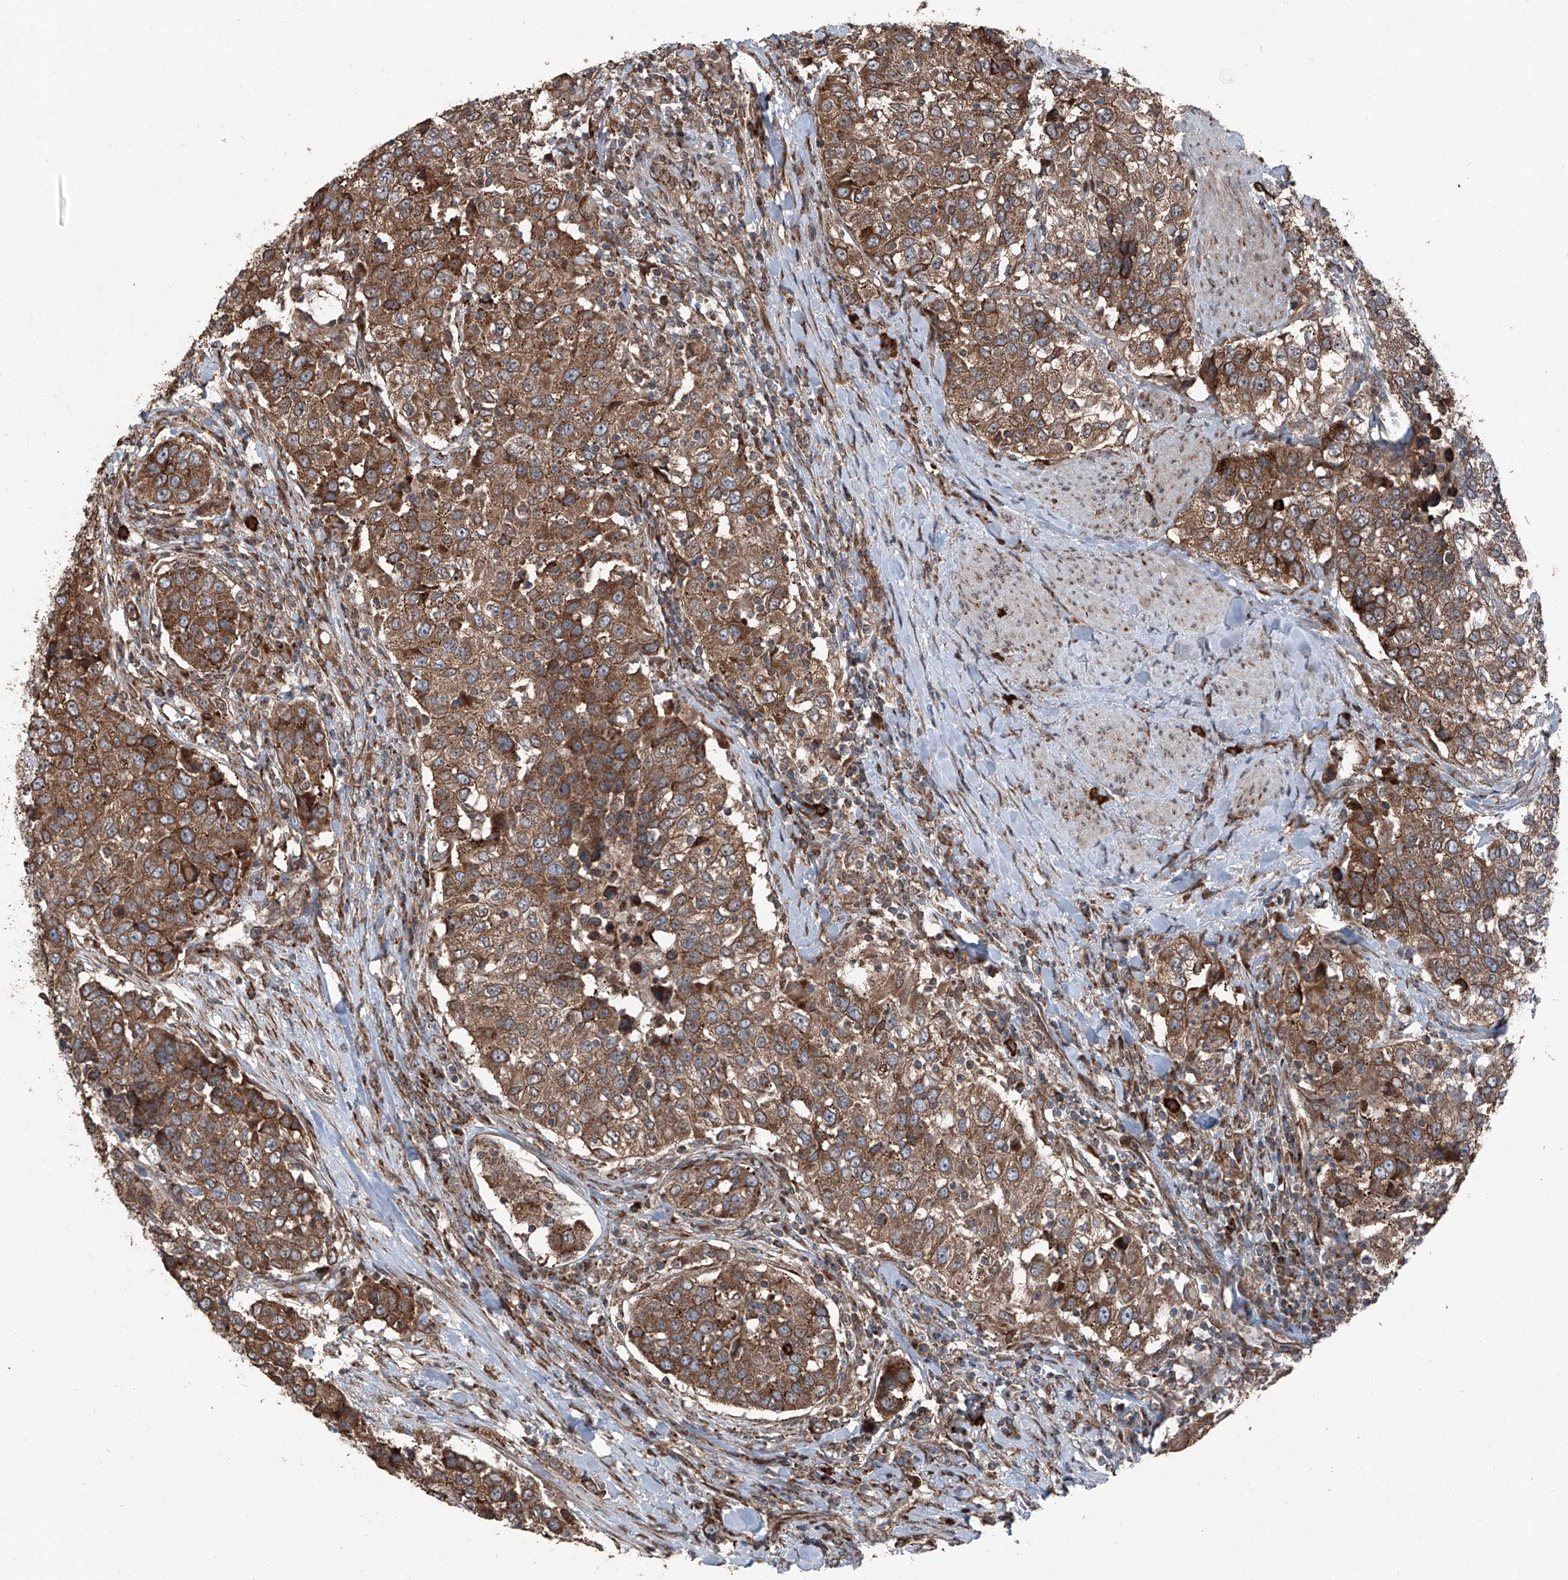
{"staining": {"intensity": "moderate", "quantity": ">75%", "location": "cytoplasmic/membranous"}, "tissue": "urothelial cancer", "cell_type": "Tumor cells", "image_type": "cancer", "snomed": [{"axis": "morphology", "description": "Urothelial carcinoma, High grade"}, {"axis": "topography", "description": "Urinary bladder"}], "caption": "This is an image of immunohistochemistry staining of high-grade urothelial carcinoma, which shows moderate positivity in the cytoplasmic/membranous of tumor cells.", "gene": "LIMK1", "patient": {"sex": "female", "age": 80}}